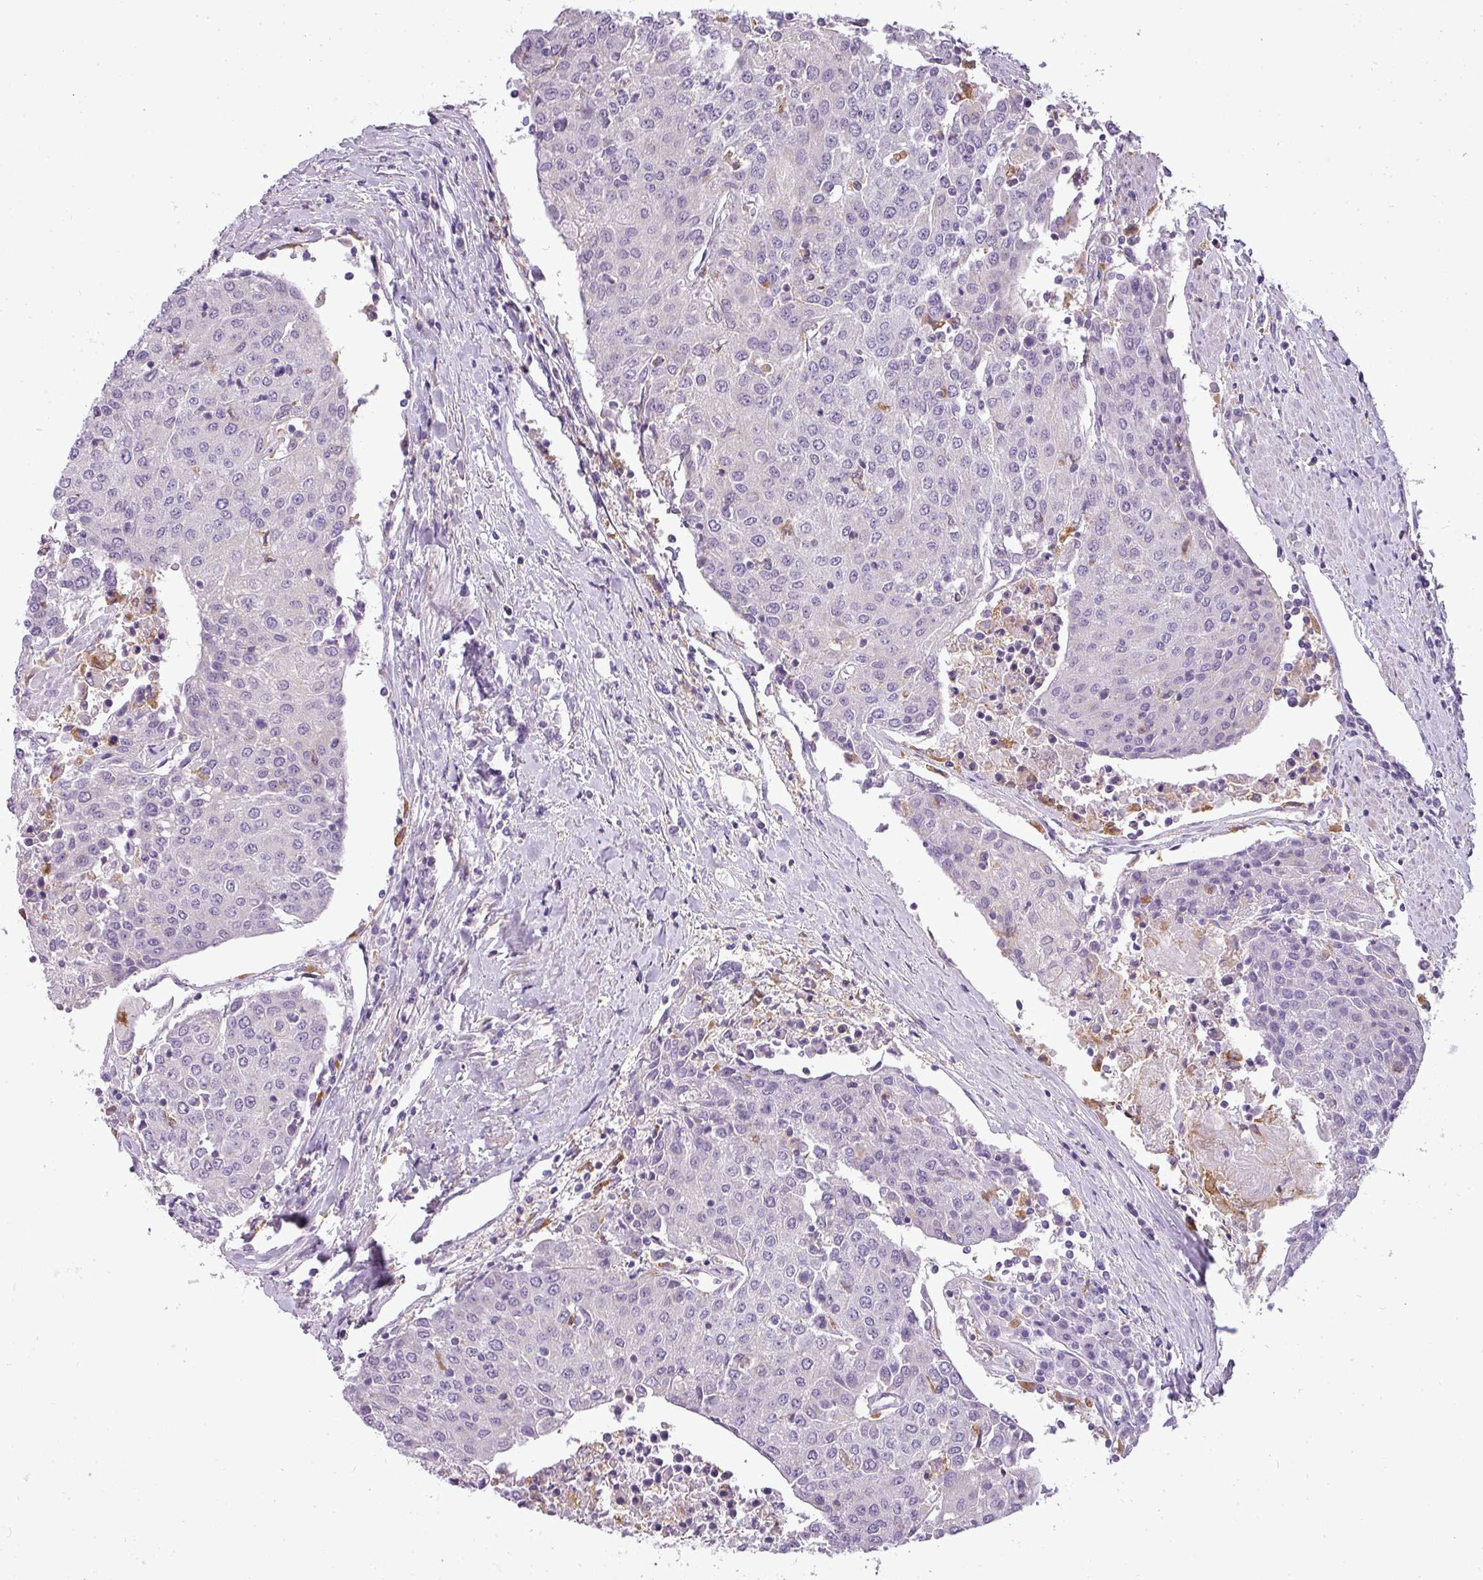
{"staining": {"intensity": "negative", "quantity": "none", "location": "none"}, "tissue": "urothelial cancer", "cell_type": "Tumor cells", "image_type": "cancer", "snomed": [{"axis": "morphology", "description": "Urothelial carcinoma, High grade"}, {"axis": "topography", "description": "Urinary bladder"}], "caption": "Urothelial cancer was stained to show a protein in brown. There is no significant positivity in tumor cells. (Immunohistochemistry (ihc), brightfield microscopy, high magnification).", "gene": "ATP6V1D", "patient": {"sex": "female", "age": 85}}